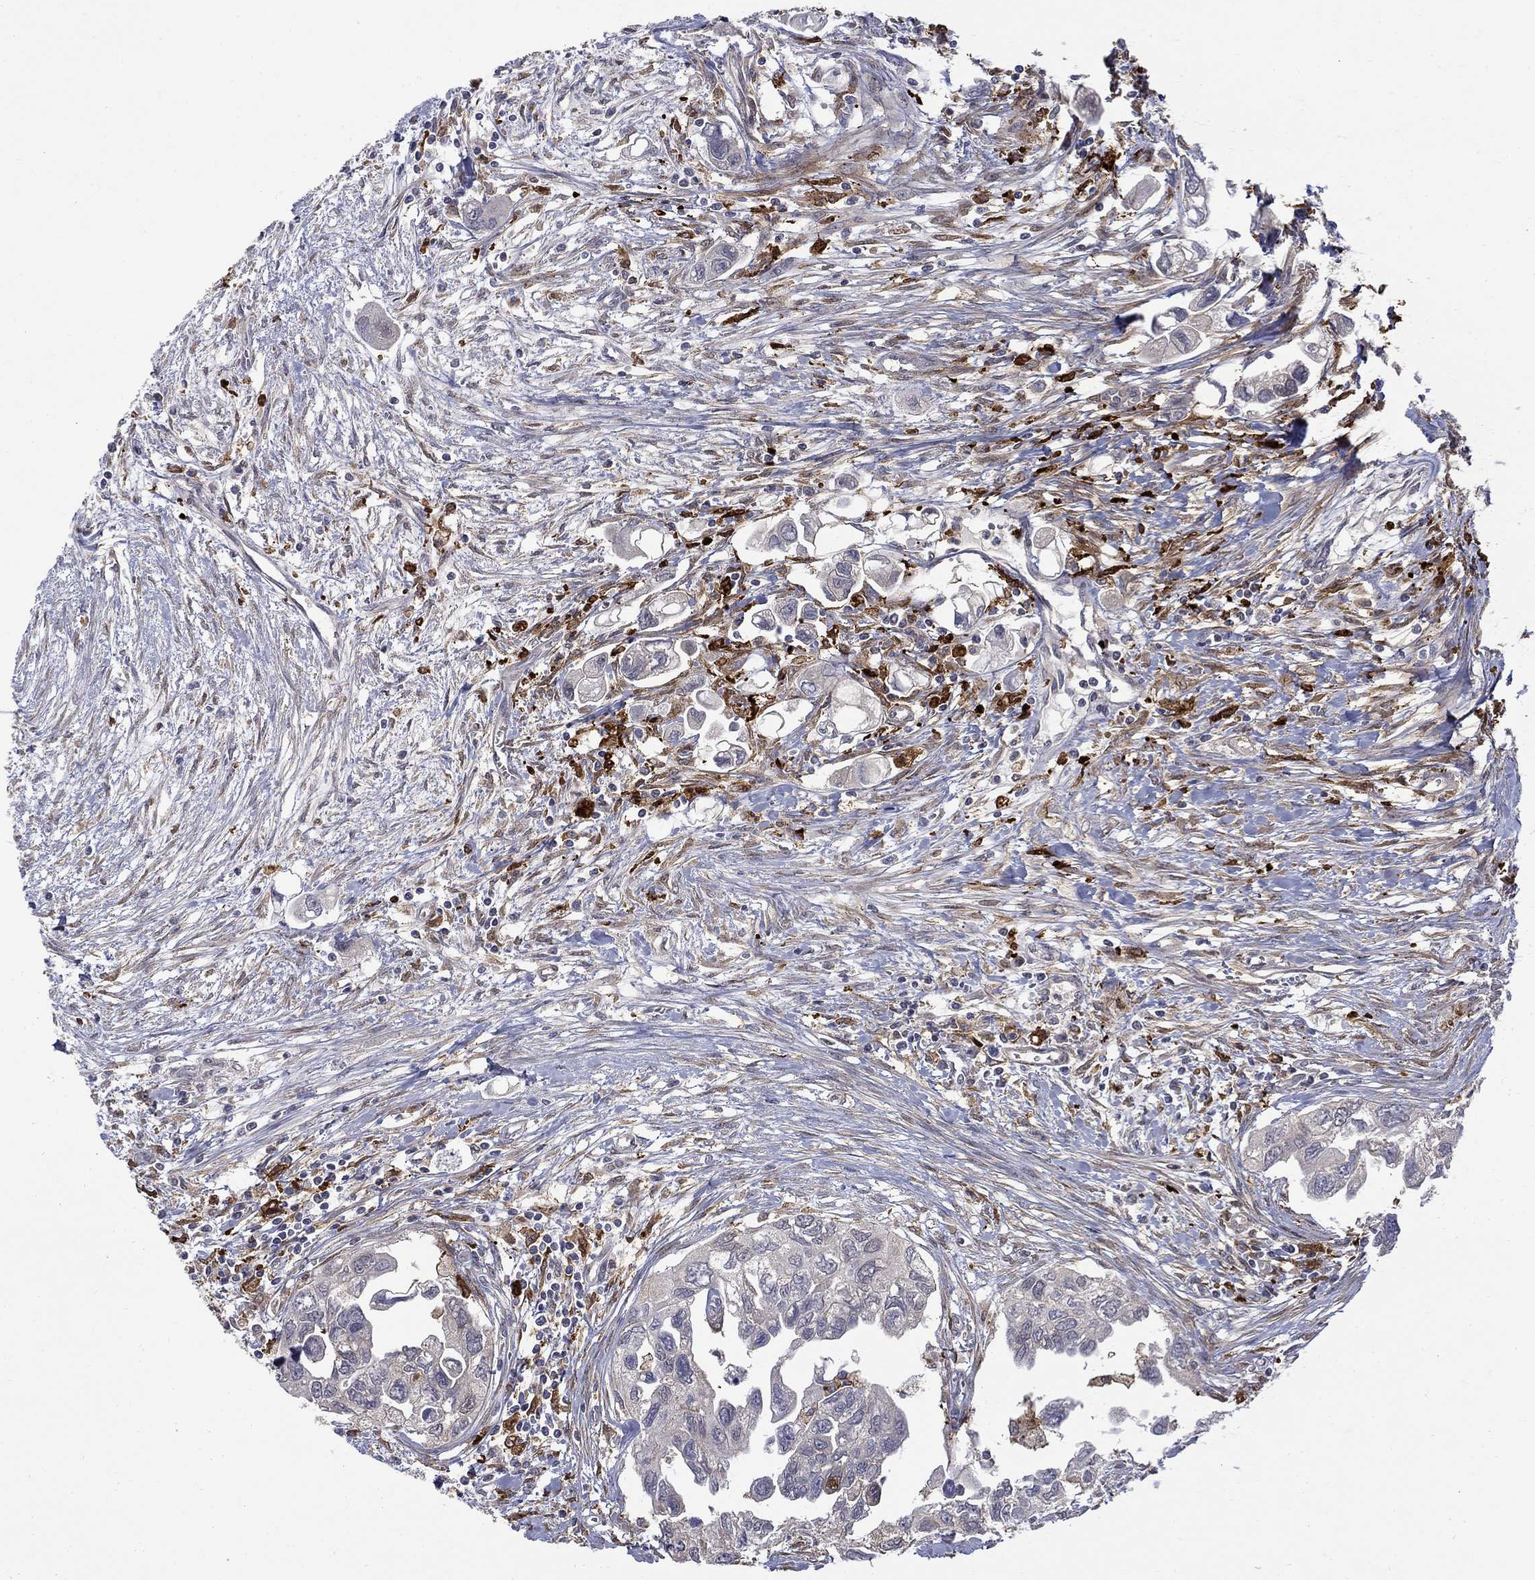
{"staining": {"intensity": "moderate", "quantity": "<25%", "location": "cytoplasmic/membranous"}, "tissue": "urothelial cancer", "cell_type": "Tumor cells", "image_type": "cancer", "snomed": [{"axis": "morphology", "description": "Urothelial carcinoma, High grade"}, {"axis": "topography", "description": "Urinary bladder"}], "caption": "Immunohistochemical staining of human high-grade urothelial carcinoma exhibits low levels of moderate cytoplasmic/membranous protein staining in approximately <25% of tumor cells.", "gene": "PCBP3", "patient": {"sex": "male", "age": 59}}